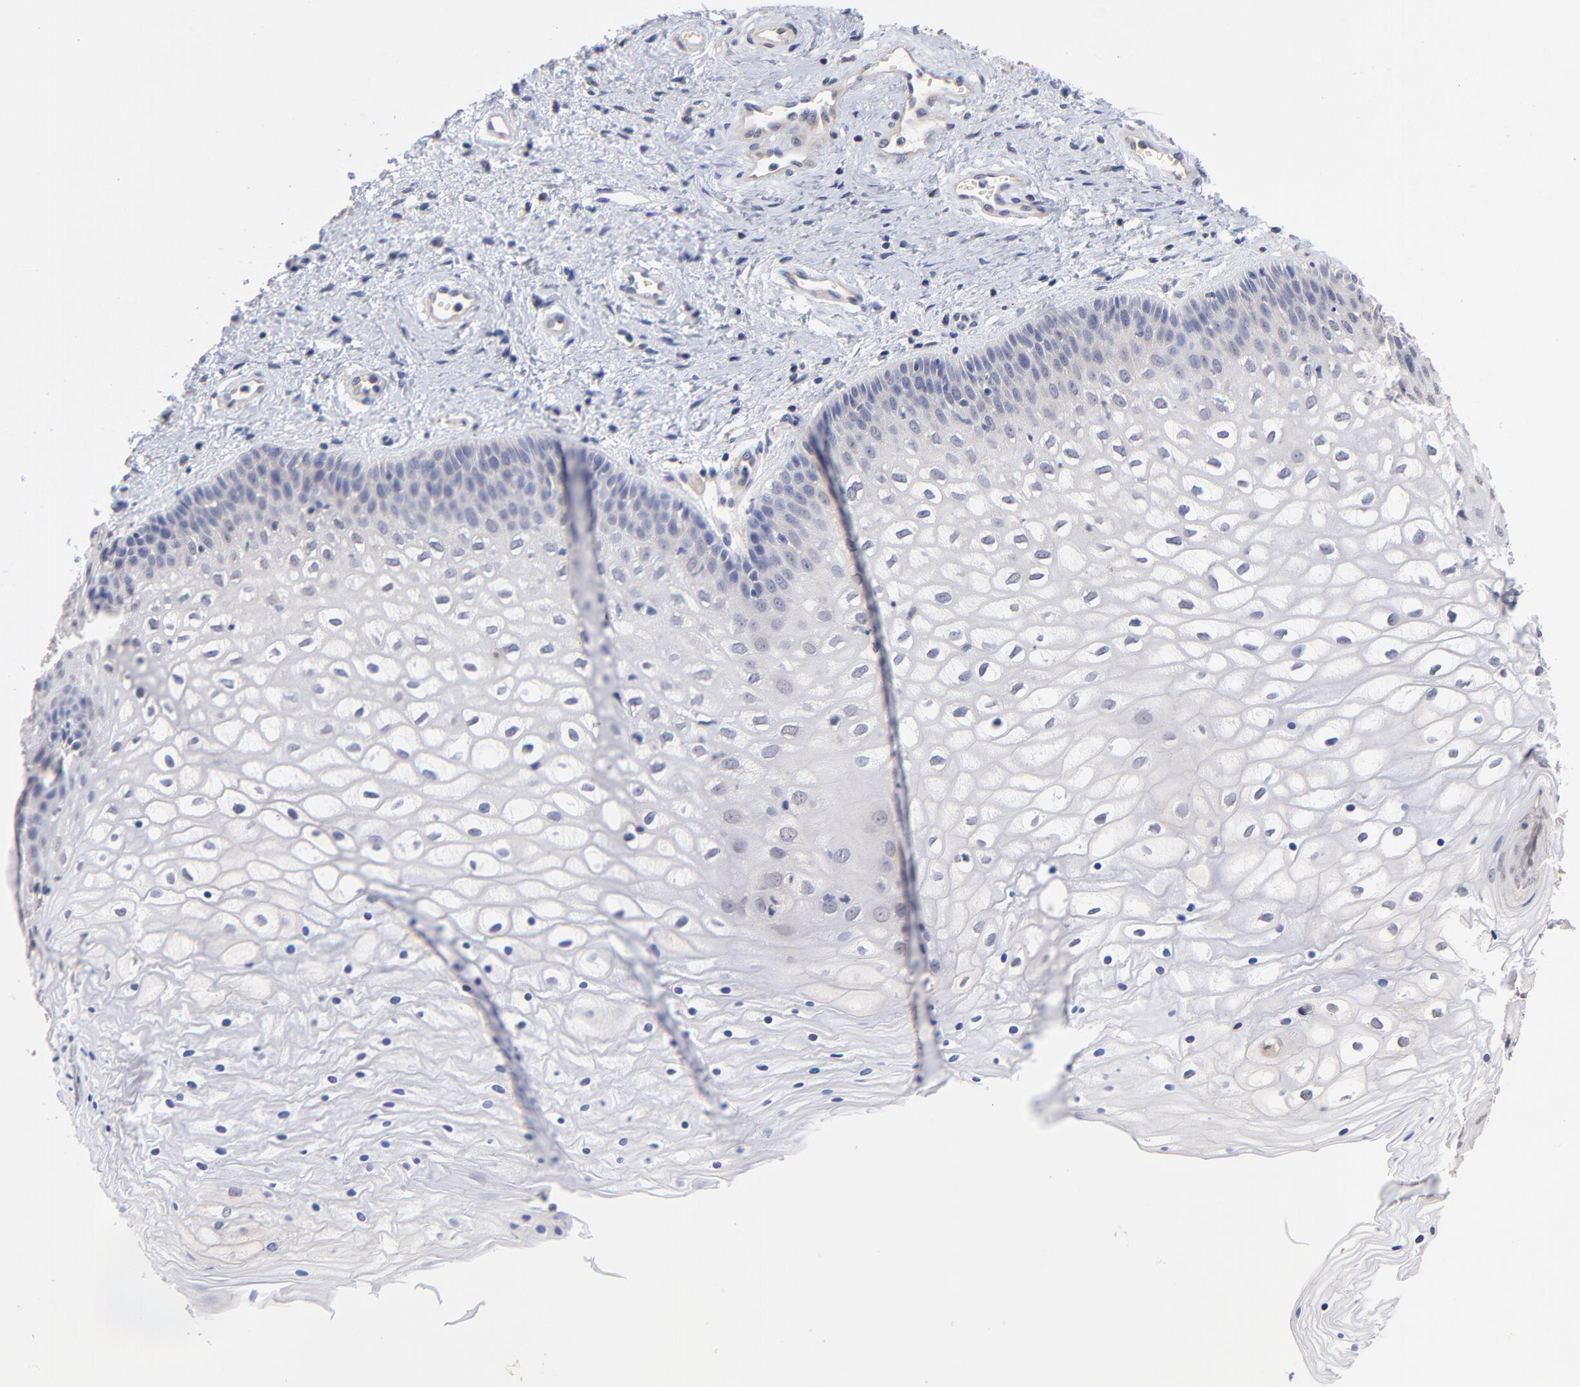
{"staining": {"intensity": "negative", "quantity": "none", "location": "none"}, "tissue": "vagina", "cell_type": "Squamous epithelial cells", "image_type": "normal", "snomed": [{"axis": "morphology", "description": "Normal tissue, NOS"}, {"axis": "topography", "description": "Vagina"}], "caption": "Immunohistochemistry (IHC) image of normal vagina stained for a protein (brown), which shows no positivity in squamous epithelial cells.", "gene": "RIBC2", "patient": {"sex": "female", "age": 34}}